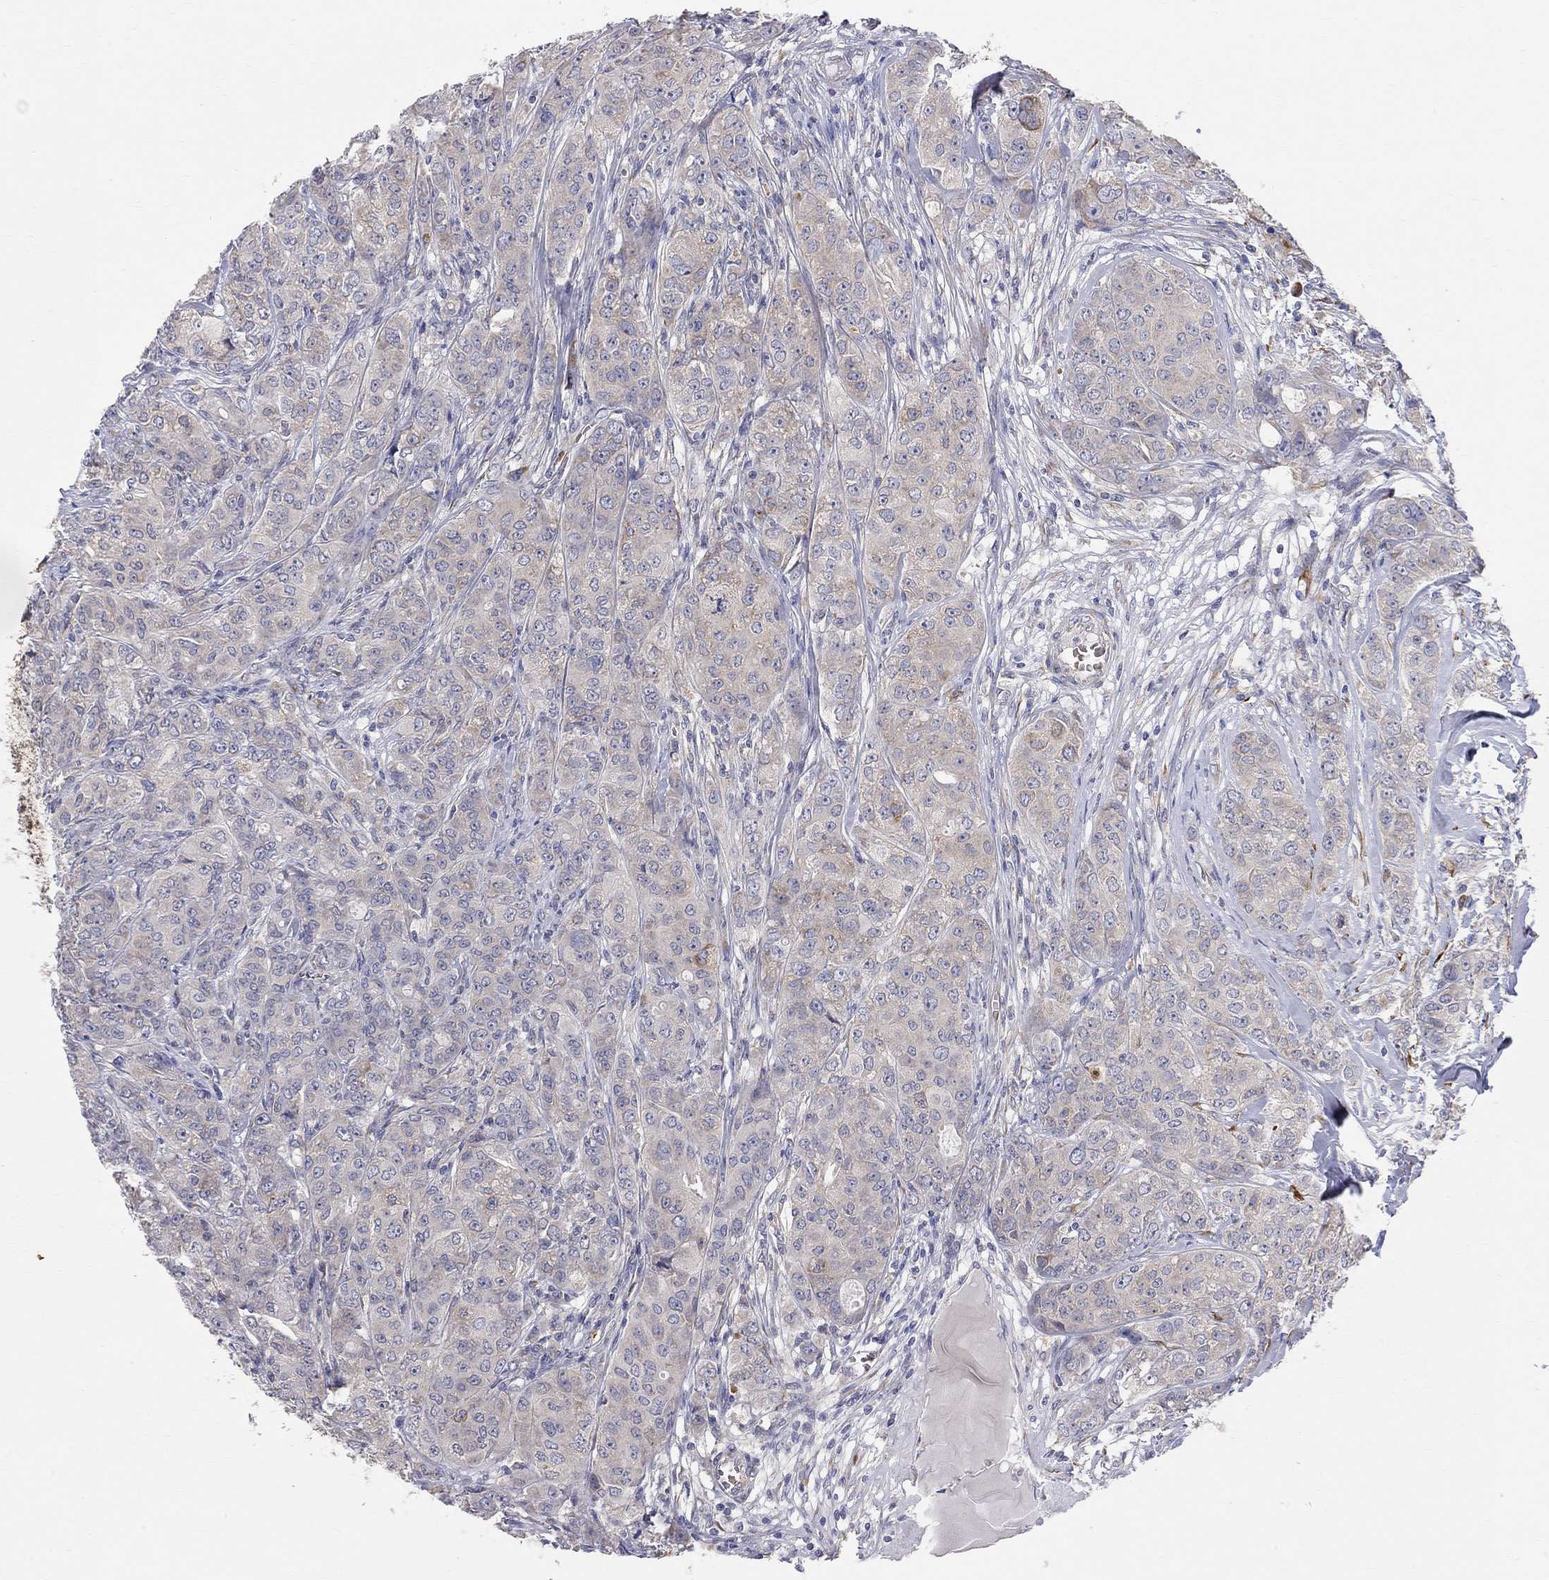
{"staining": {"intensity": "weak", "quantity": "<25%", "location": "cytoplasmic/membranous"}, "tissue": "breast cancer", "cell_type": "Tumor cells", "image_type": "cancer", "snomed": [{"axis": "morphology", "description": "Duct carcinoma"}, {"axis": "topography", "description": "Breast"}], "caption": "Immunohistochemical staining of breast cancer (invasive ductal carcinoma) exhibits no significant positivity in tumor cells.", "gene": "CASTOR1", "patient": {"sex": "female", "age": 43}}